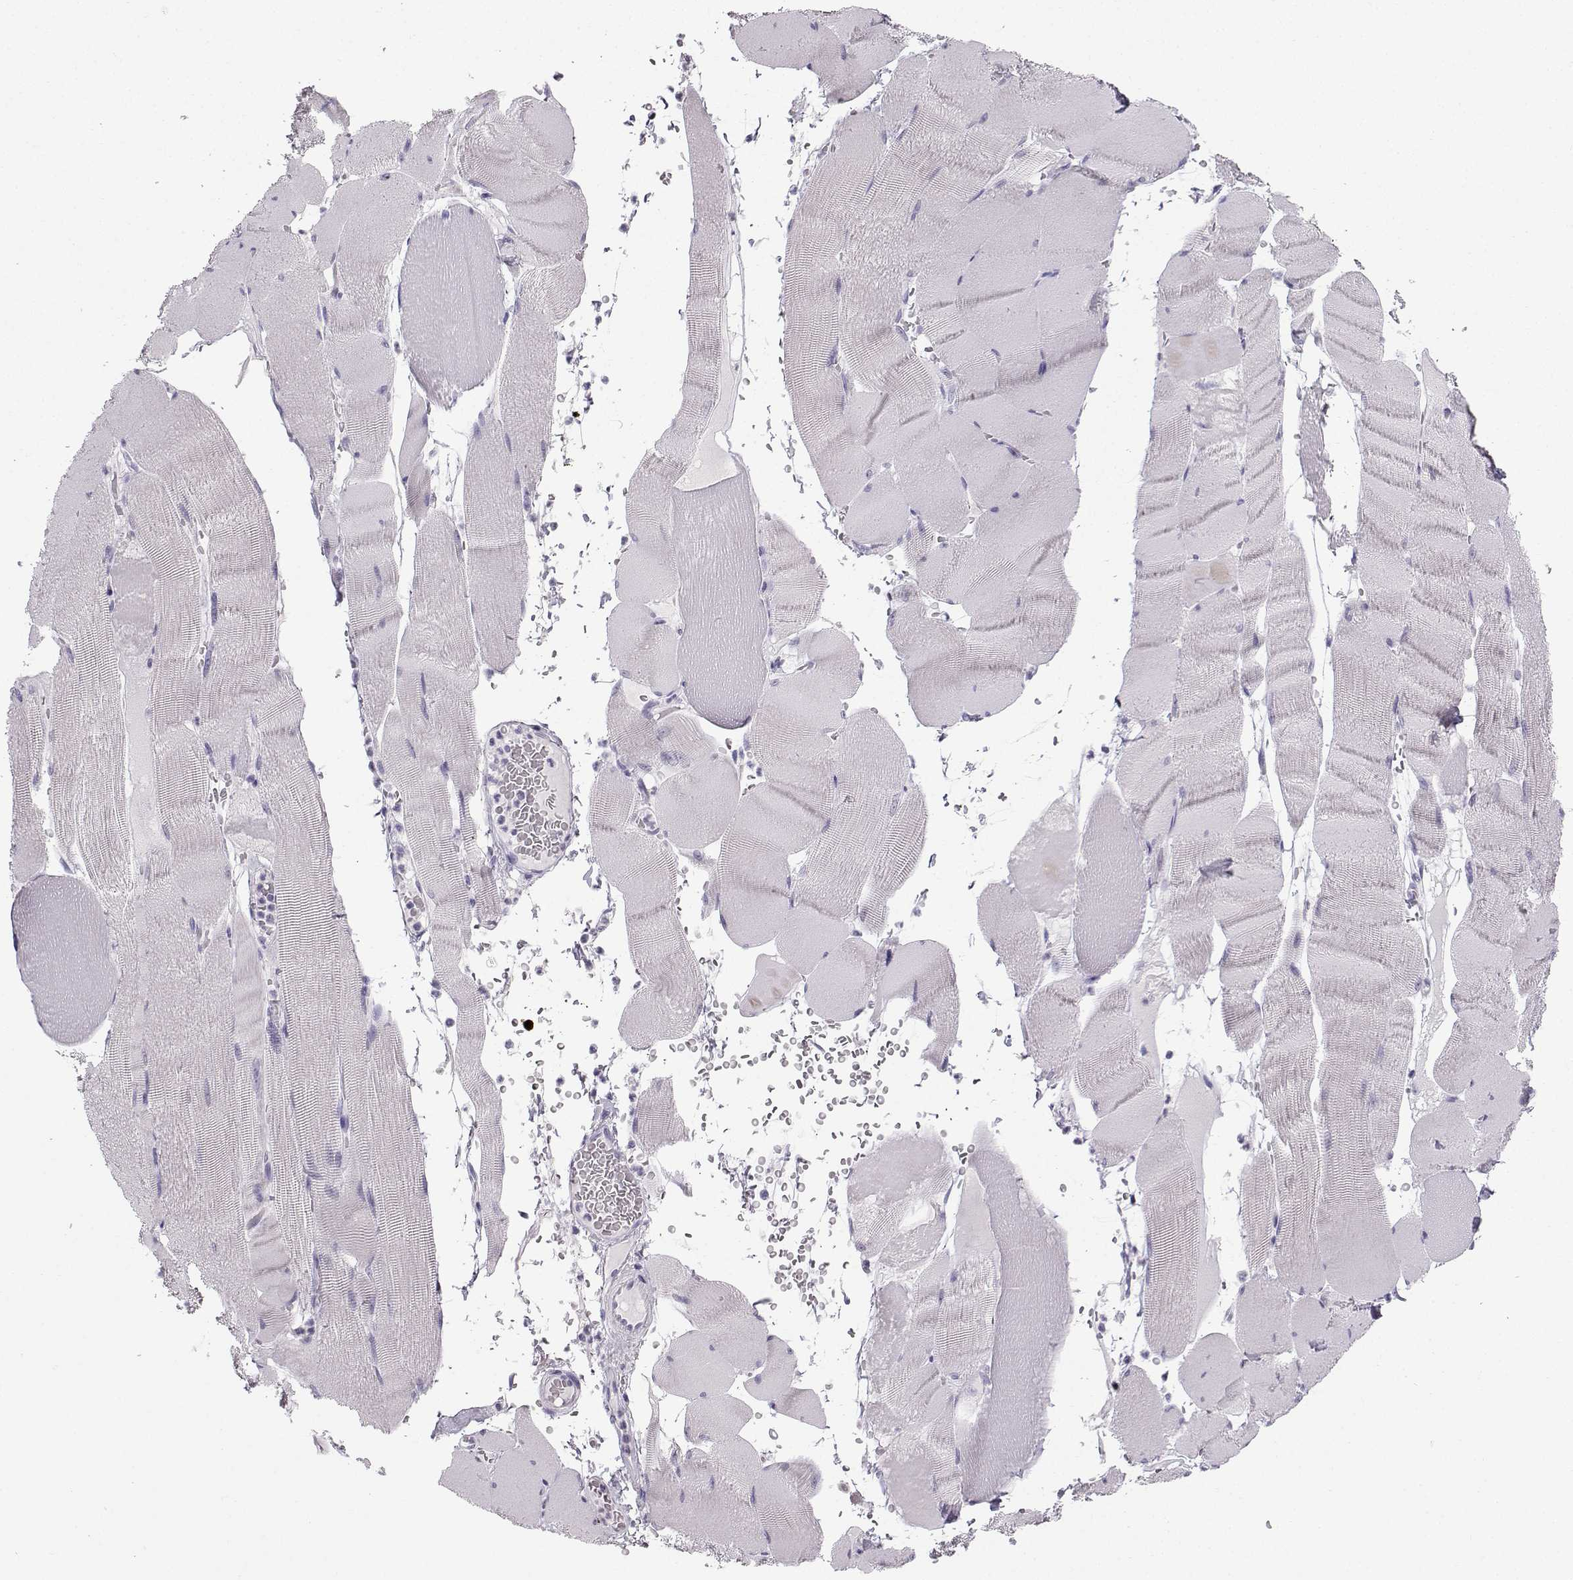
{"staining": {"intensity": "negative", "quantity": "none", "location": "none"}, "tissue": "skeletal muscle", "cell_type": "Myocytes", "image_type": "normal", "snomed": [{"axis": "morphology", "description": "Normal tissue, NOS"}, {"axis": "topography", "description": "Skeletal muscle"}], "caption": "This is an immunohistochemistry (IHC) histopathology image of unremarkable human skeletal muscle. There is no expression in myocytes.", "gene": "ZBTB8B", "patient": {"sex": "male", "age": 56}}